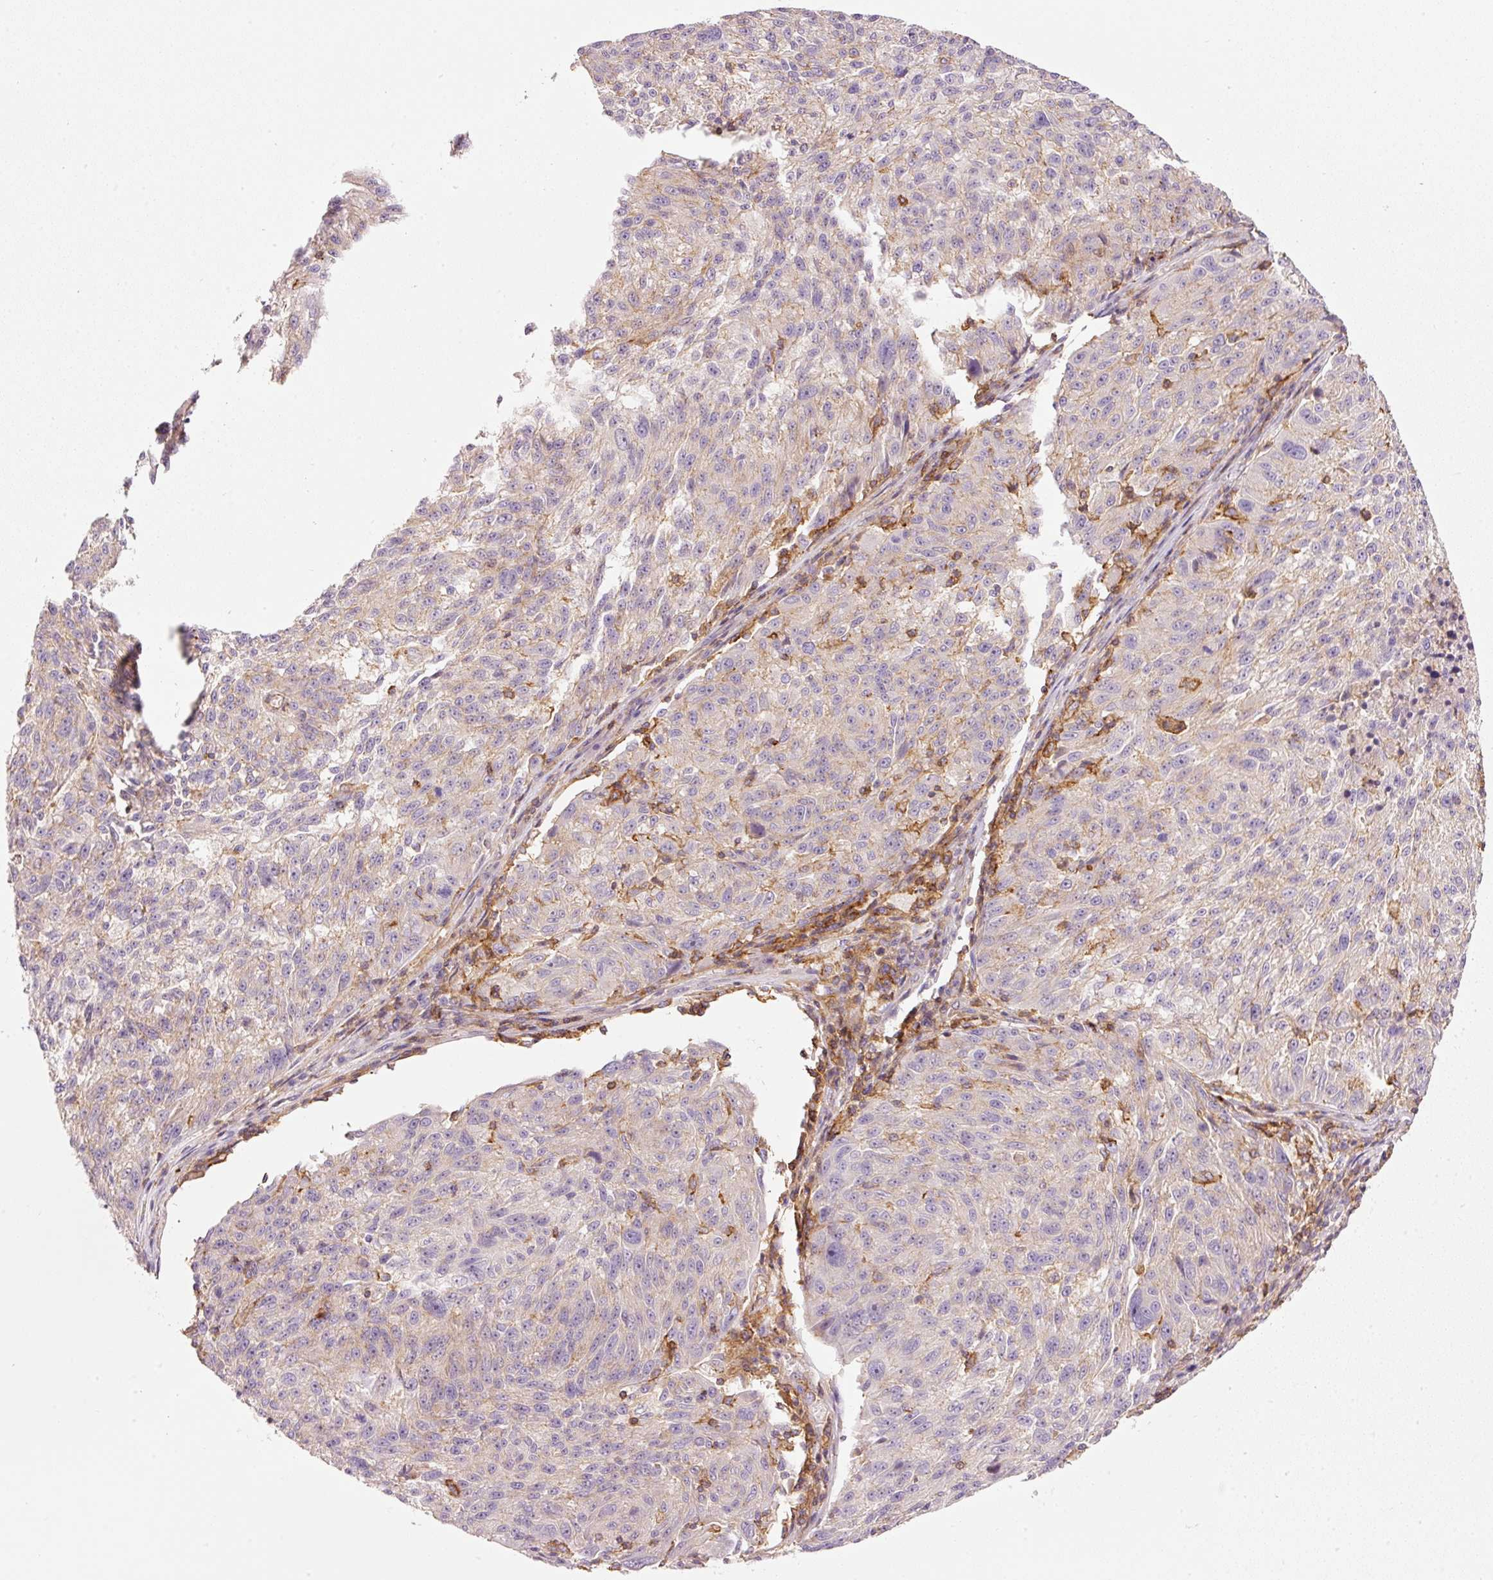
{"staining": {"intensity": "weak", "quantity": "<25%", "location": "cytoplasmic/membranous"}, "tissue": "melanoma", "cell_type": "Tumor cells", "image_type": "cancer", "snomed": [{"axis": "morphology", "description": "Malignant melanoma, NOS"}, {"axis": "topography", "description": "Skin"}], "caption": "Micrograph shows no protein positivity in tumor cells of malignant melanoma tissue.", "gene": "SIPA1", "patient": {"sex": "male", "age": 53}}